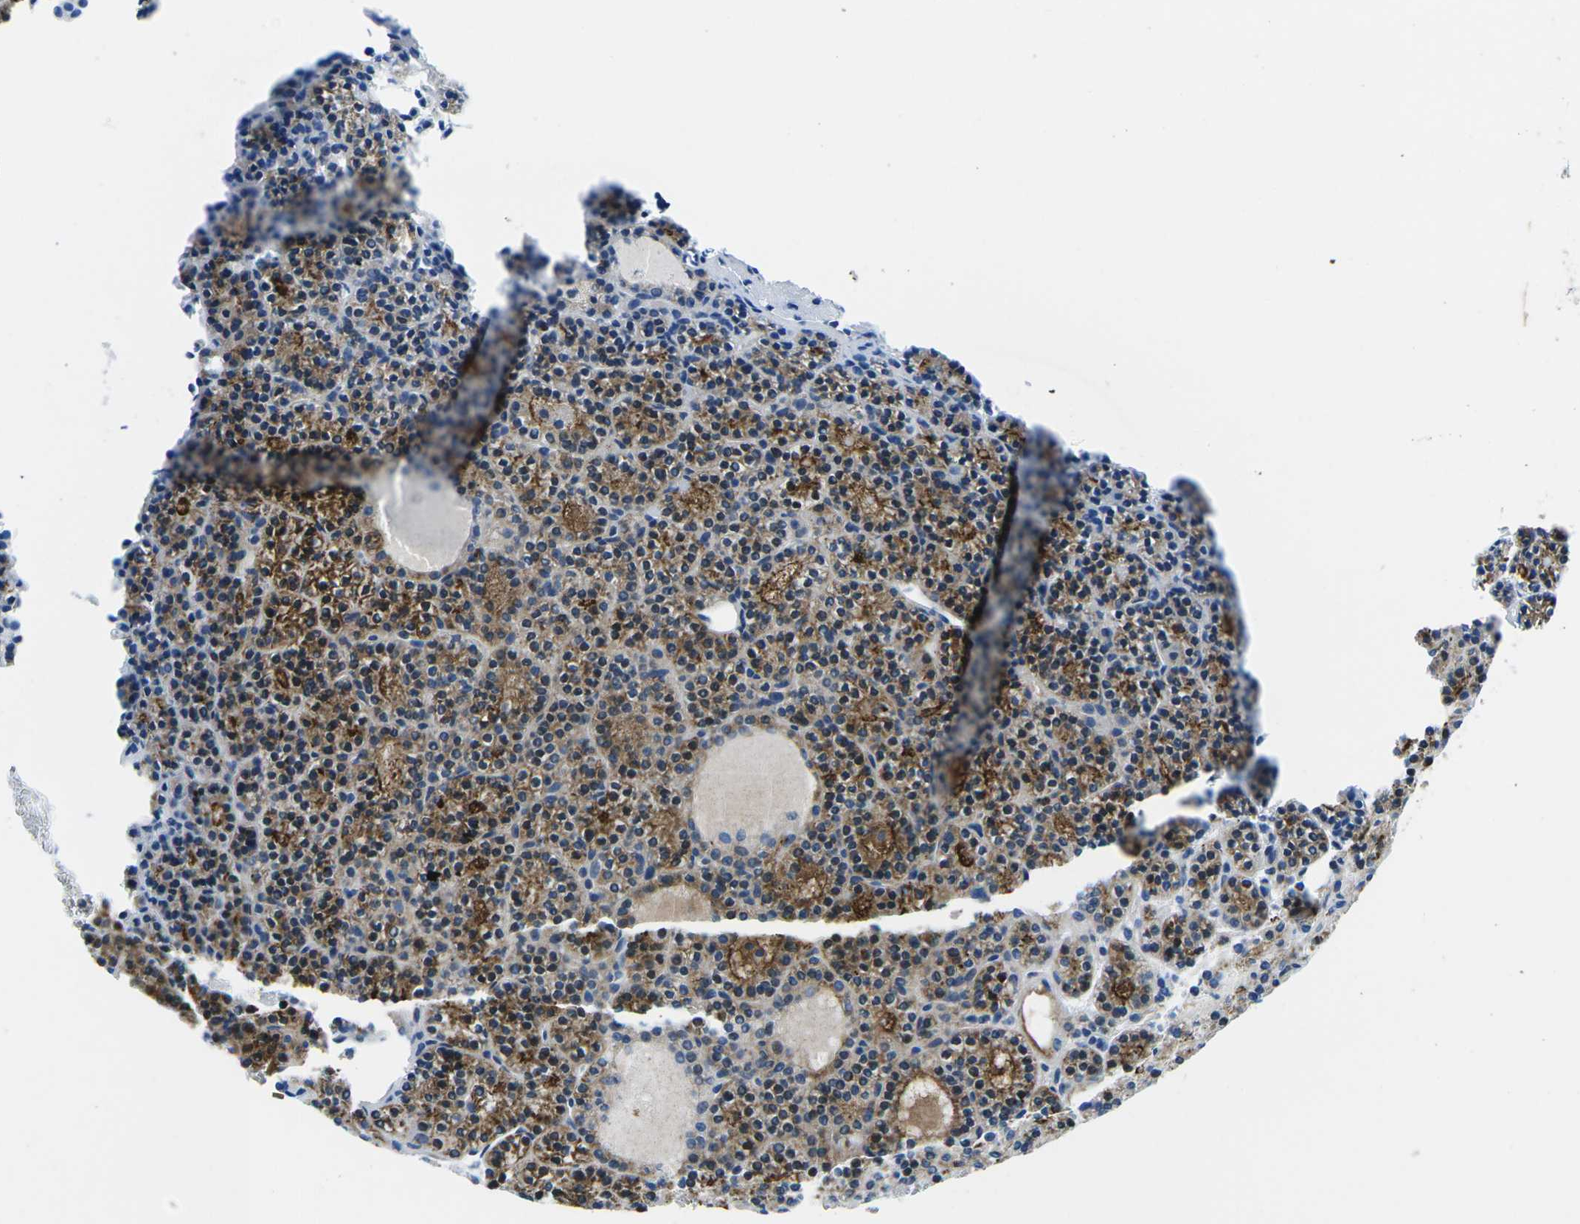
{"staining": {"intensity": "moderate", "quantity": ">75%", "location": "cytoplasmic/membranous"}, "tissue": "parathyroid gland", "cell_type": "Glandular cells", "image_type": "normal", "snomed": [{"axis": "morphology", "description": "Normal tissue, NOS"}, {"axis": "morphology", "description": "Adenoma, NOS"}, {"axis": "topography", "description": "Parathyroid gland"}], "caption": "Moderate cytoplasmic/membranous protein staining is present in approximately >75% of glandular cells in parathyroid gland. Immunohistochemistry (ihc) stains the protein in brown and the nuclei are stained blue.", "gene": "MC4R", "patient": {"sex": "female", "age": 64}}